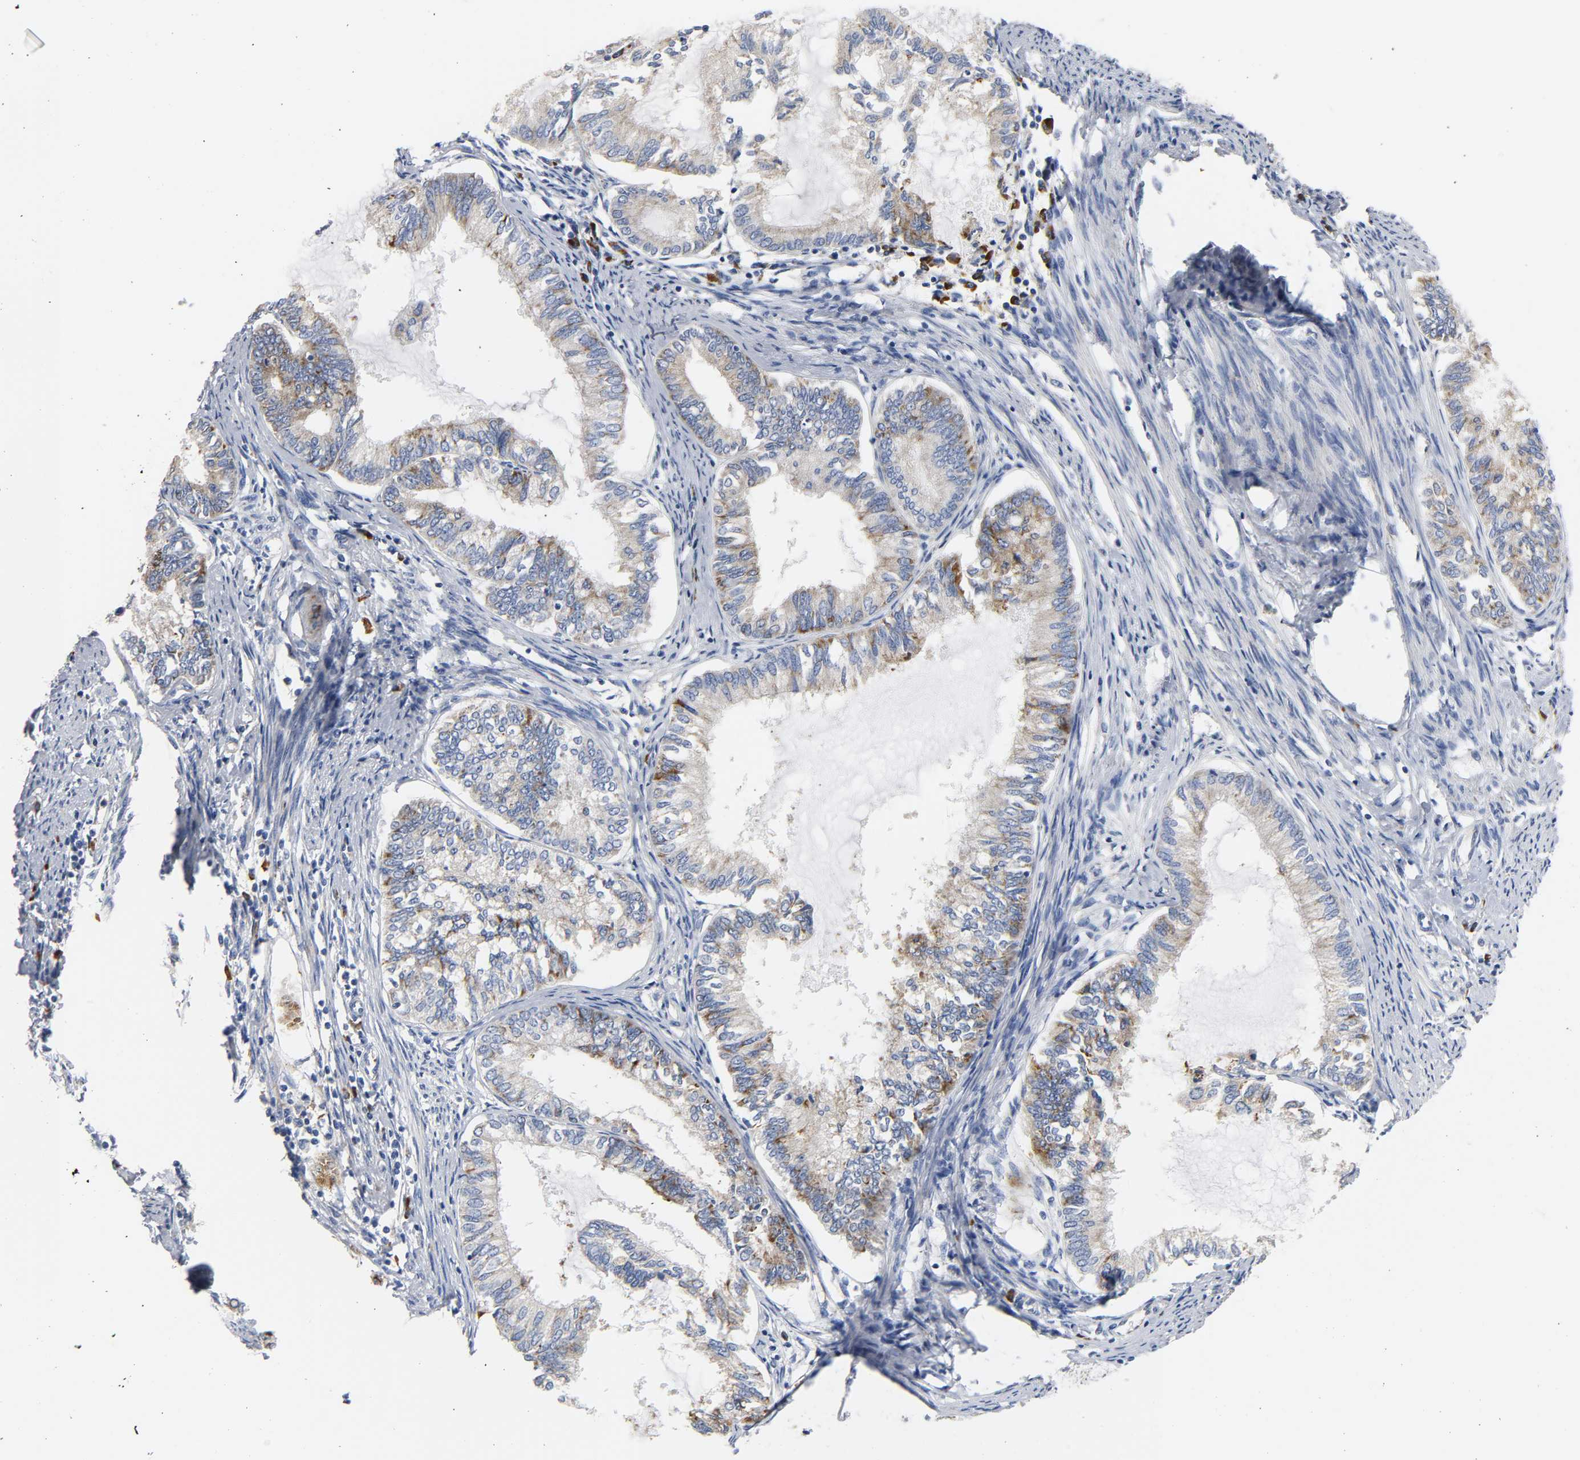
{"staining": {"intensity": "moderate", "quantity": "25%-75%", "location": "cytoplasmic/membranous"}, "tissue": "endometrial cancer", "cell_type": "Tumor cells", "image_type": "cancer", "snomed": [{"axis": "morphology", "description": "Adenocarcinoma, NOS"}, {"axis": "topography", "description": "Endometrium"}], "caption": "Human endometrial cancer (adenocarcinoma) stained with a brown dye reveals moderate cytoplasmic/membranous positive positivity in about 25%-75% of tumor cells.", "gene": "REL", "patient": {"sex": "female", "age": 86}}